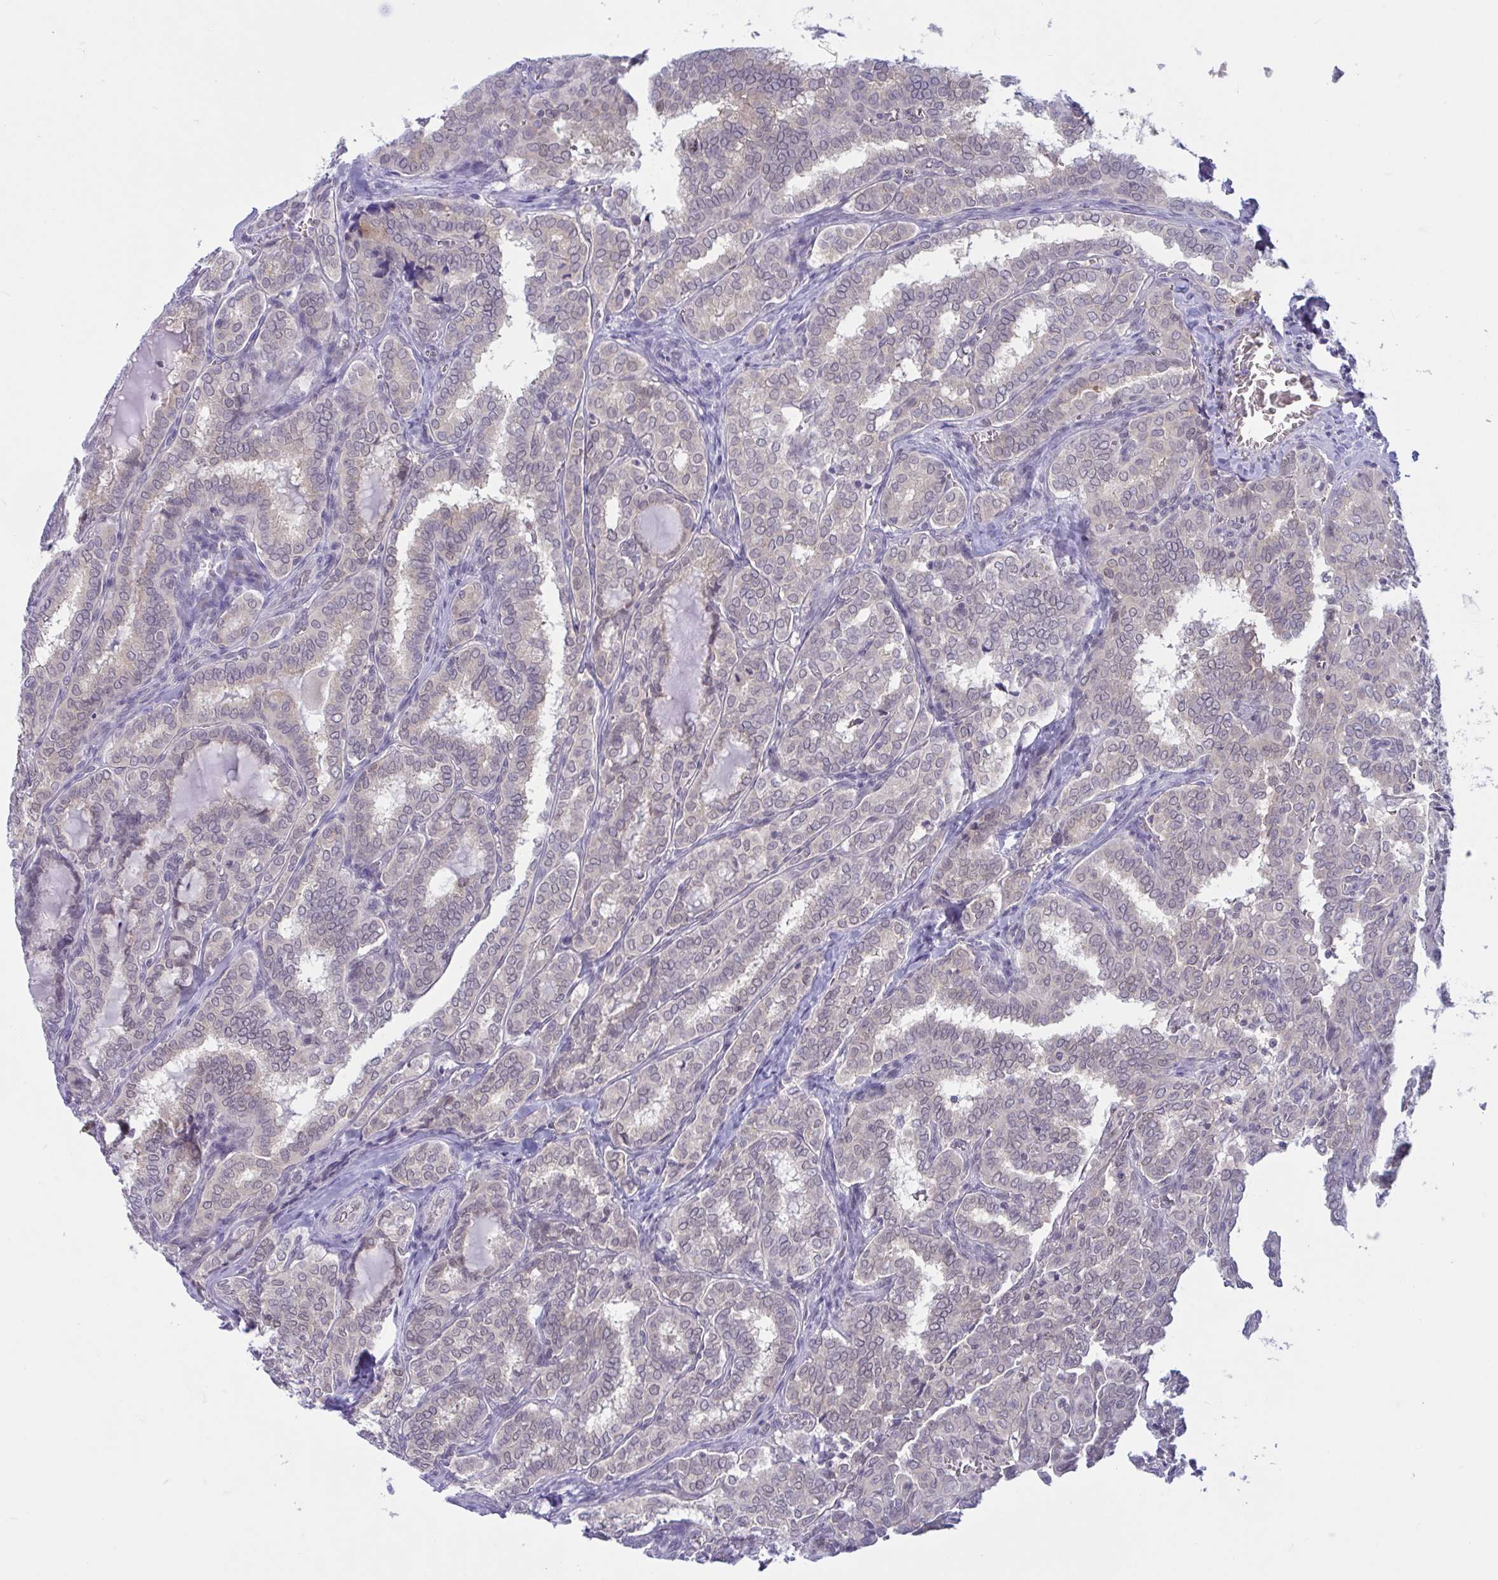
{"staining": {"intensity": "negative", "quantity": "none", "location": "none"}, "tissue": "thyroid cancer", "cell_type": "Tumor cells", "image_type": "cancer", "snomed": [{"axis": "morphology", "description": "Papillary adenocarcinoma, NOS"}, {"axis": "topography", "description": "Thyroid gland"}], "caption": "DAB (3,3'-diaminobenzidine) immunohistochemical staining of human thyroid cancer displays no significant staining in tumor cells. The staining was performed using DAB to visualize the protein expression in brown, while the nuclei were stained in blue with hematoxylin (Magnification: 20x).", "gene": "TSN", "patient": {"sex": "female", "age": 30}}